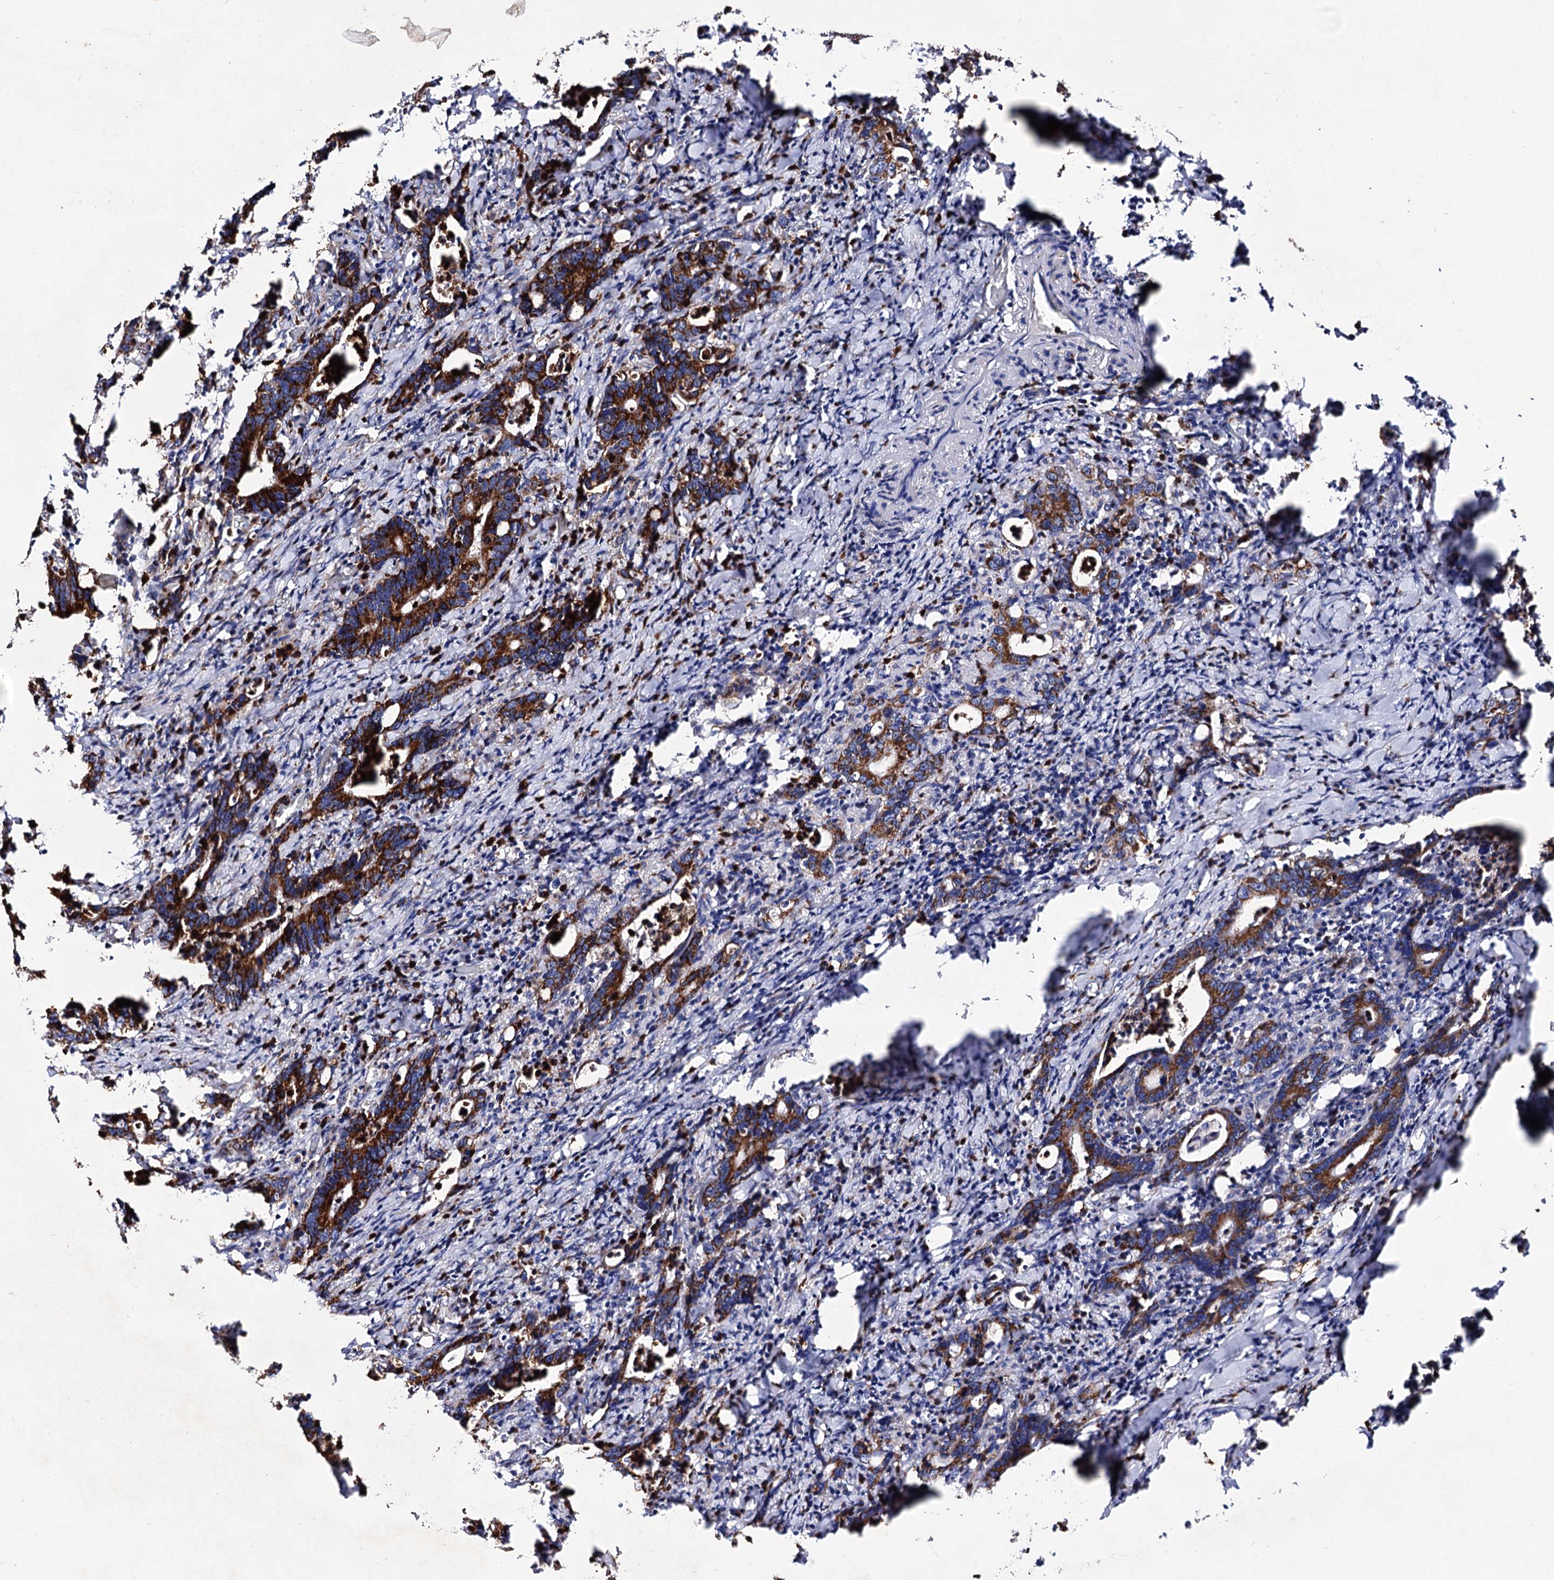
{"staining": {"intensity": "strong", "quantity": ">75%", "location": "cytoplasmic/membranous"}, "tissue": "colorectal cancer", "cell_type": "Tumor cells", "image_type": "cancer", "snomed": [{"axis": "morphology", "description": "Adenocarcinoma, NOS"}, {"axis": "topography", "description": "Colon"}], "caption": "Brown immunohistochemical staining in human colorectal cancer (adenocarcinoma) shows strong cytoplasmic/membranous expression in about >75% of tumor cells.", "gene": "ACAD9", "patient": {"sex": "female", "age": 75}}